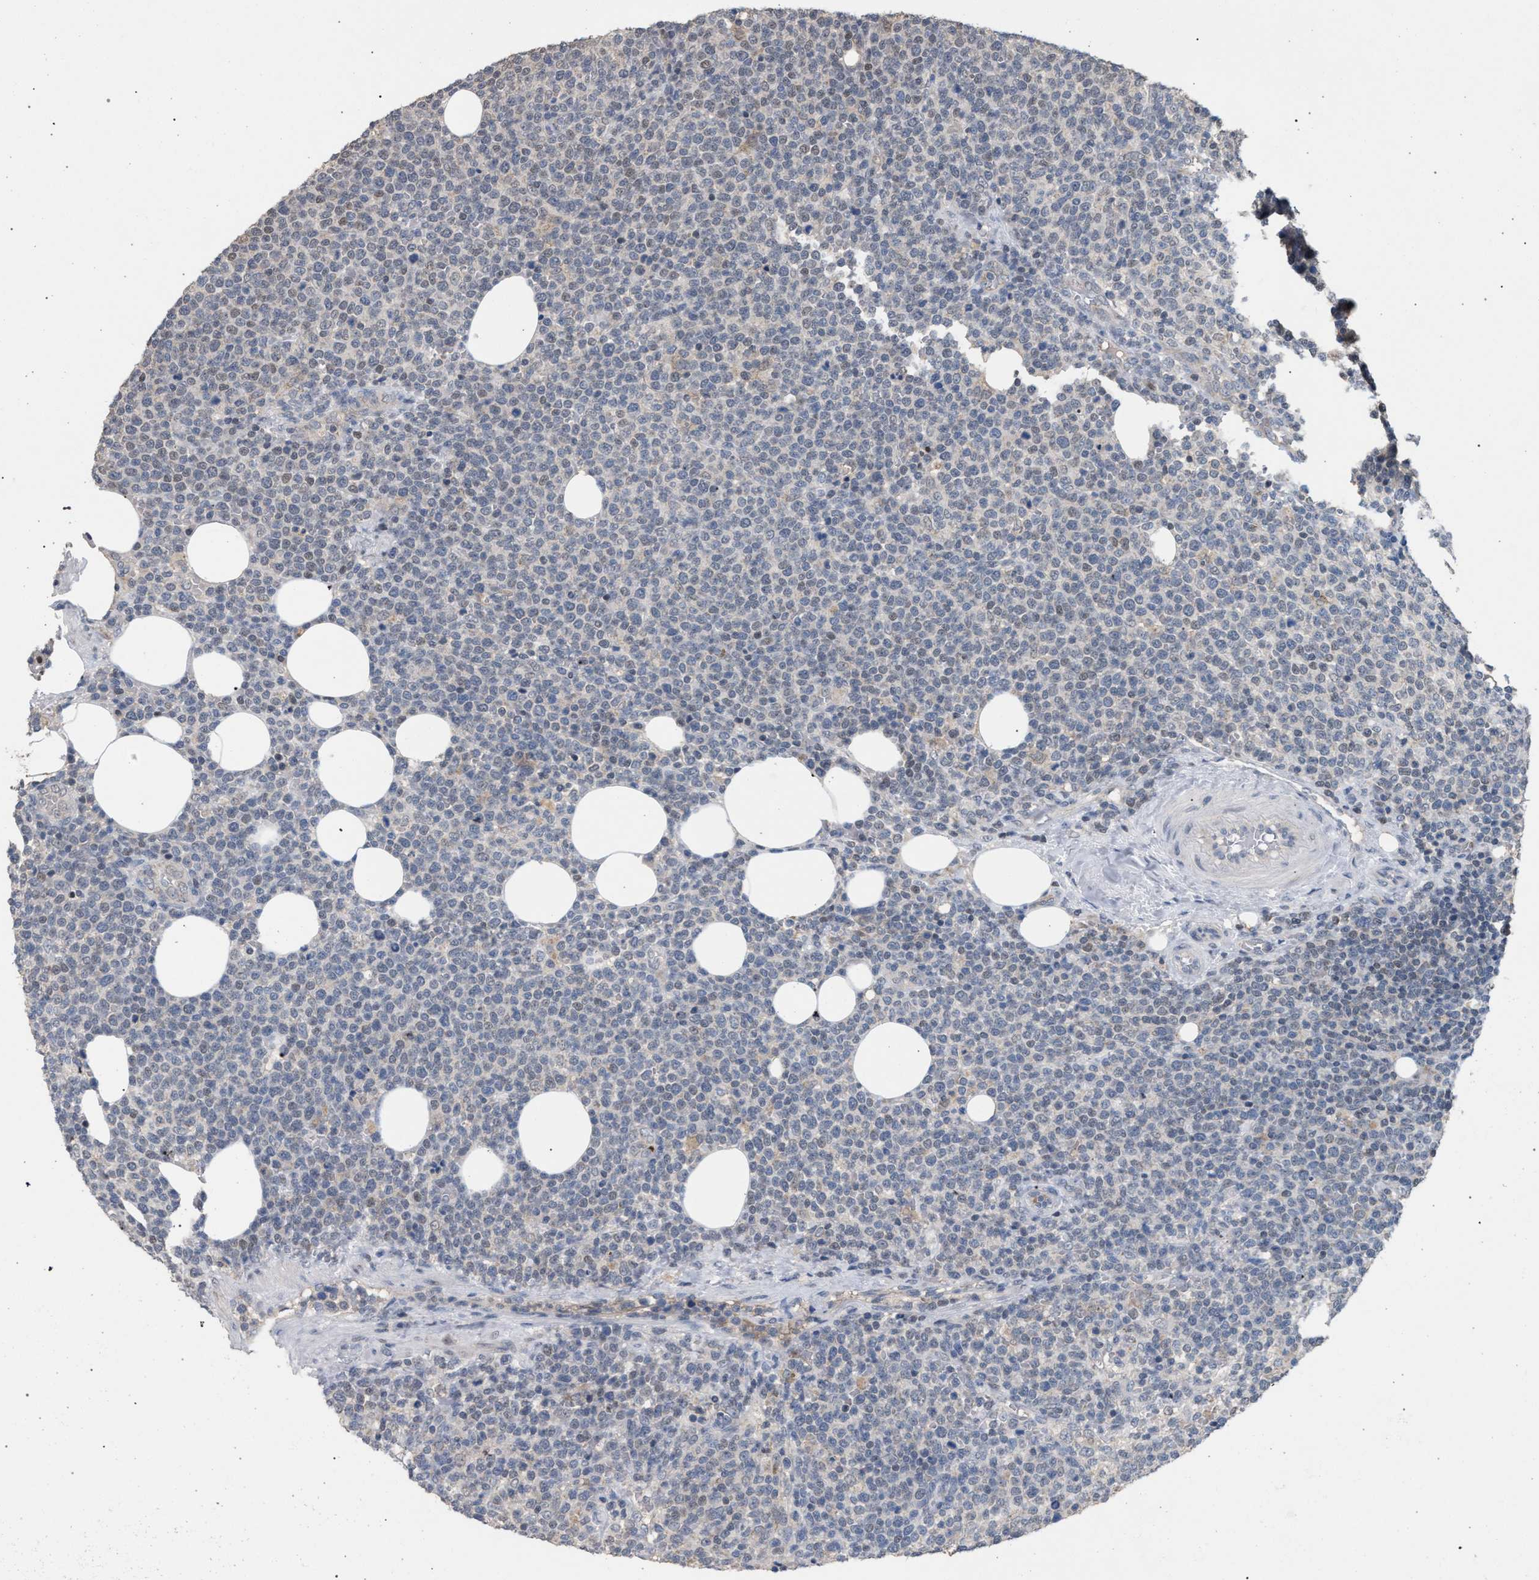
{"staining": {"intensity": "negative", "quantity": "none", "location": "none"}, "tissue": "lymphoma", "cell_type": "Tumor cells", "image_type": "cancer", "snomed": [{"axis": "morphology", "description": "Malignant lymphoma, non-Hodgkin's type, High grade"}, {"axis": "topography", "description": "Lymph node"}], "caption": "This is an immunohistochemistry (IHC) micrograph of lymphoma. There is no expression in tumor cells.", "gene": "TECPR1", "patient": {"sex": "male", "age": 61}}